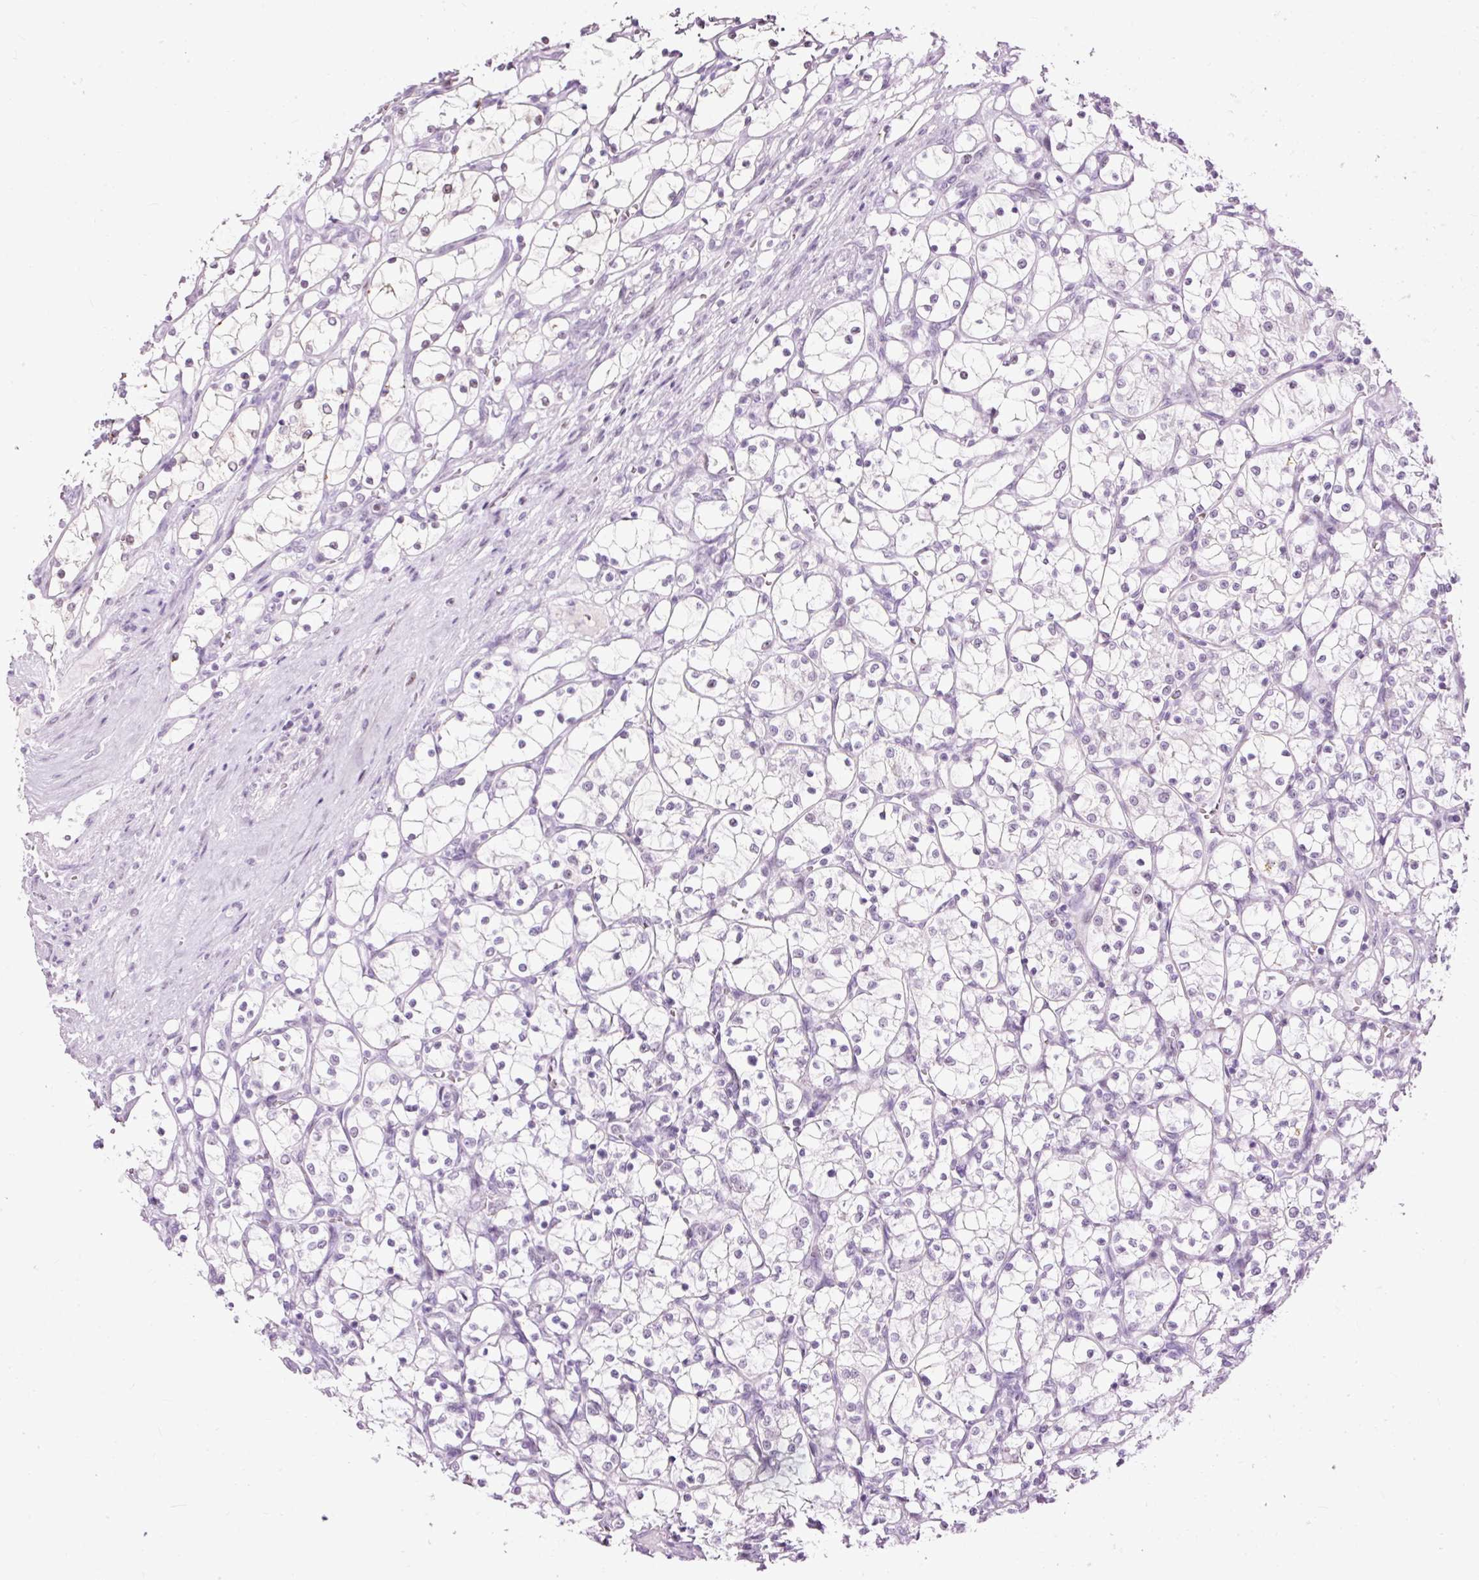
{"staining": {"intensity": "negative", "quantity": "none", "location": "none"}, "tissue": "renal cancer", "cell_type": "Tumor cells", "image_type": "cancer", "snomed": [{"axis": "morphology", "description": "Adenocarcinoma, NOS"}, {"axis": "topography", "description": "Kidney"}], "caption": "An IHC histopathology image of adenocarcinoma (renal) is shown. There is no staining in tumor cells of adenocarcinoma (renal). (Brightfield microscopy of DAB (3,3'-diaminobenzidine) immunohistochemistry (IHC) at high magnification).", "gene": "PDE6B", "patient": {"sex": "female", "age": 69}}